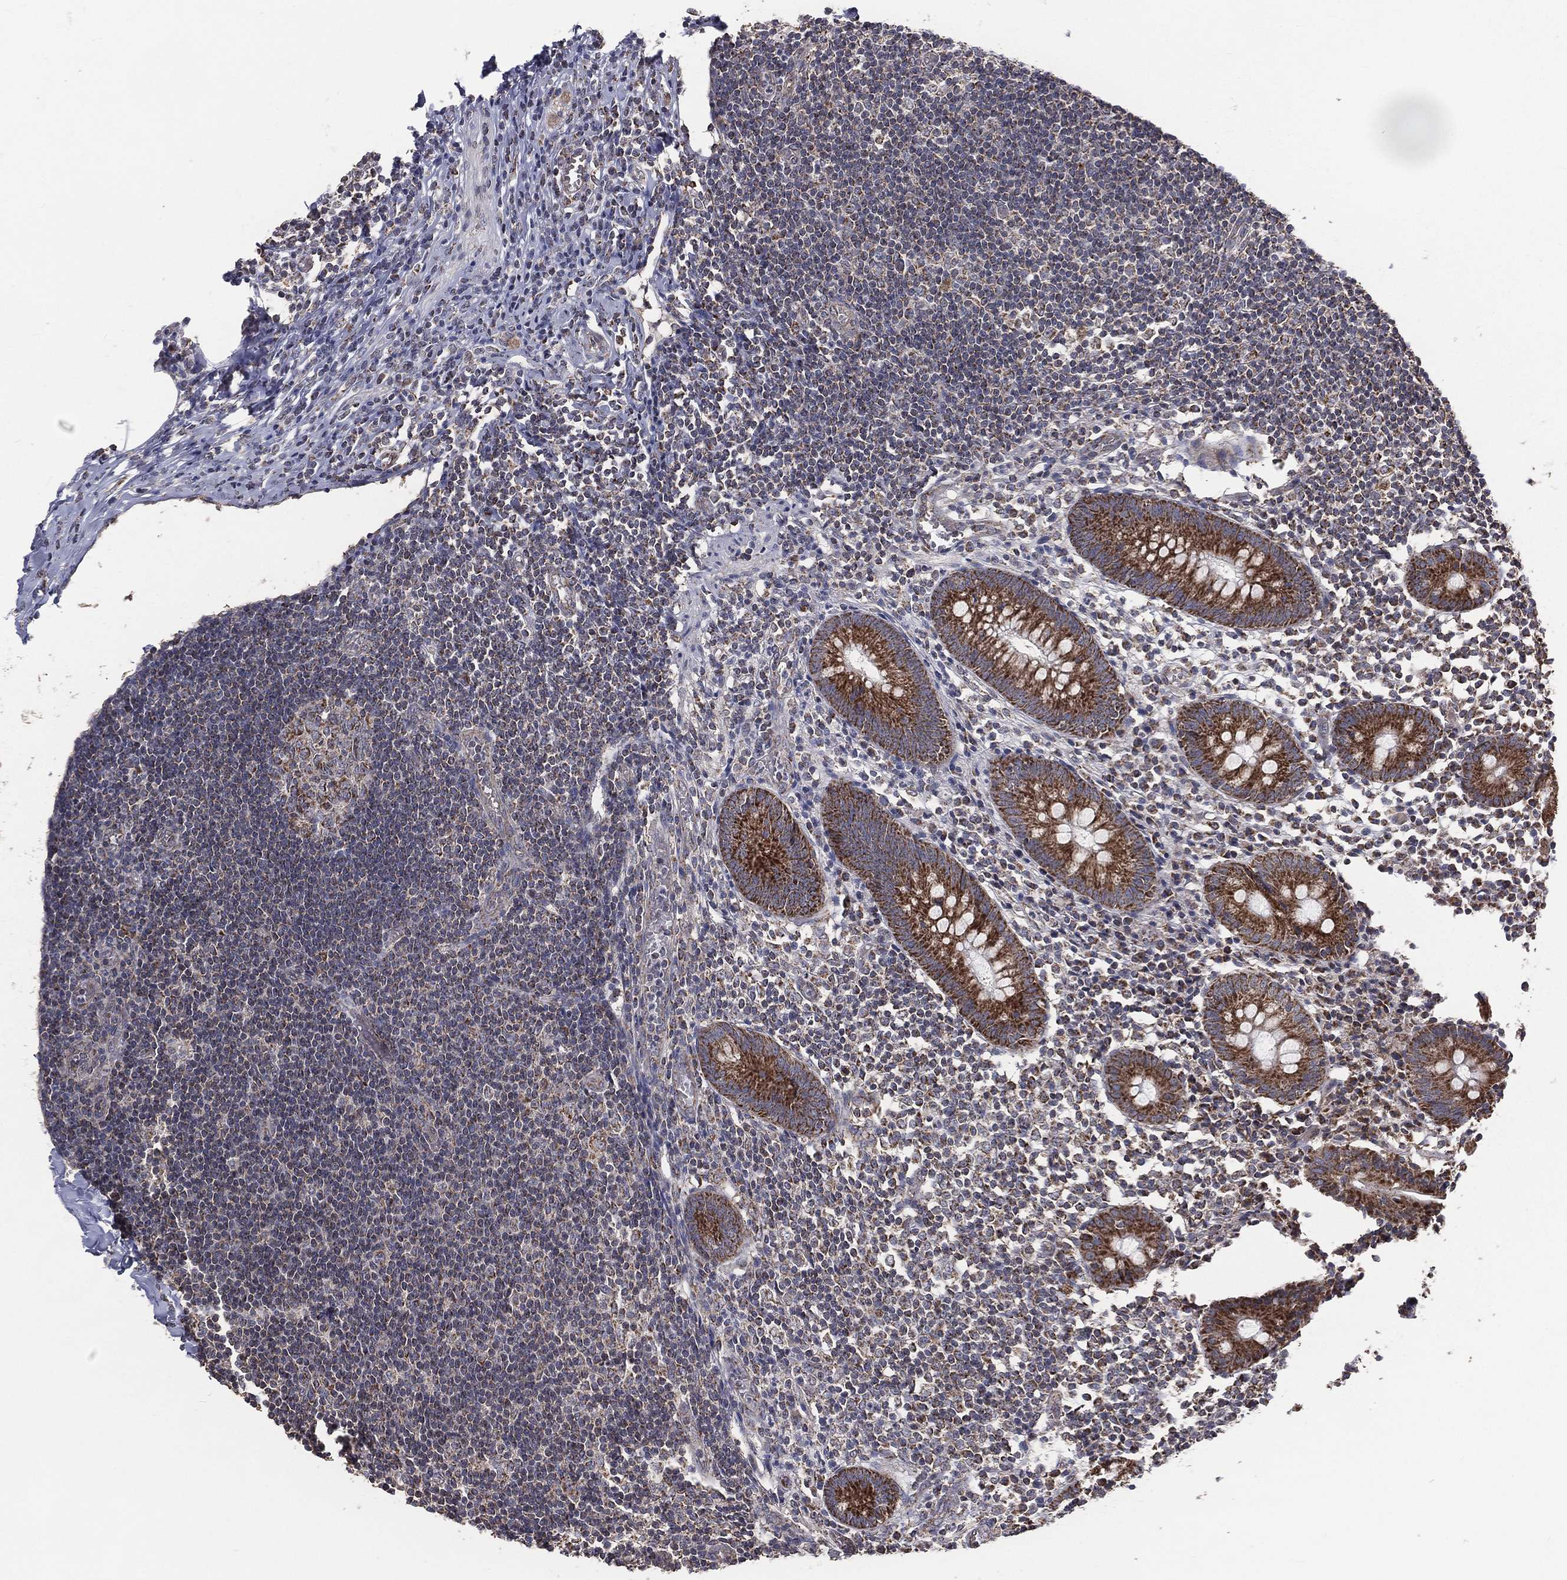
{"staining": {"intensity": "strong", "quantity": "25%-75%", "location": "cytoplasmic/membranous"}, "tissue": "appendix", "cell_type": "Glandular cells", "image_type": "normal", "snomed": [{"axis": "morphology", "description": "Normal tissue, NOS"}, {"axis": "topography", "description": "Appendix"}], "caption": "This is an image of IHC staining of unremarkable appendix, which shows strong expression in the cytoplasmic/membranous of glandular cells.", "gene": "MRPL46", "patient": {"sex": "female", "age": 40}}